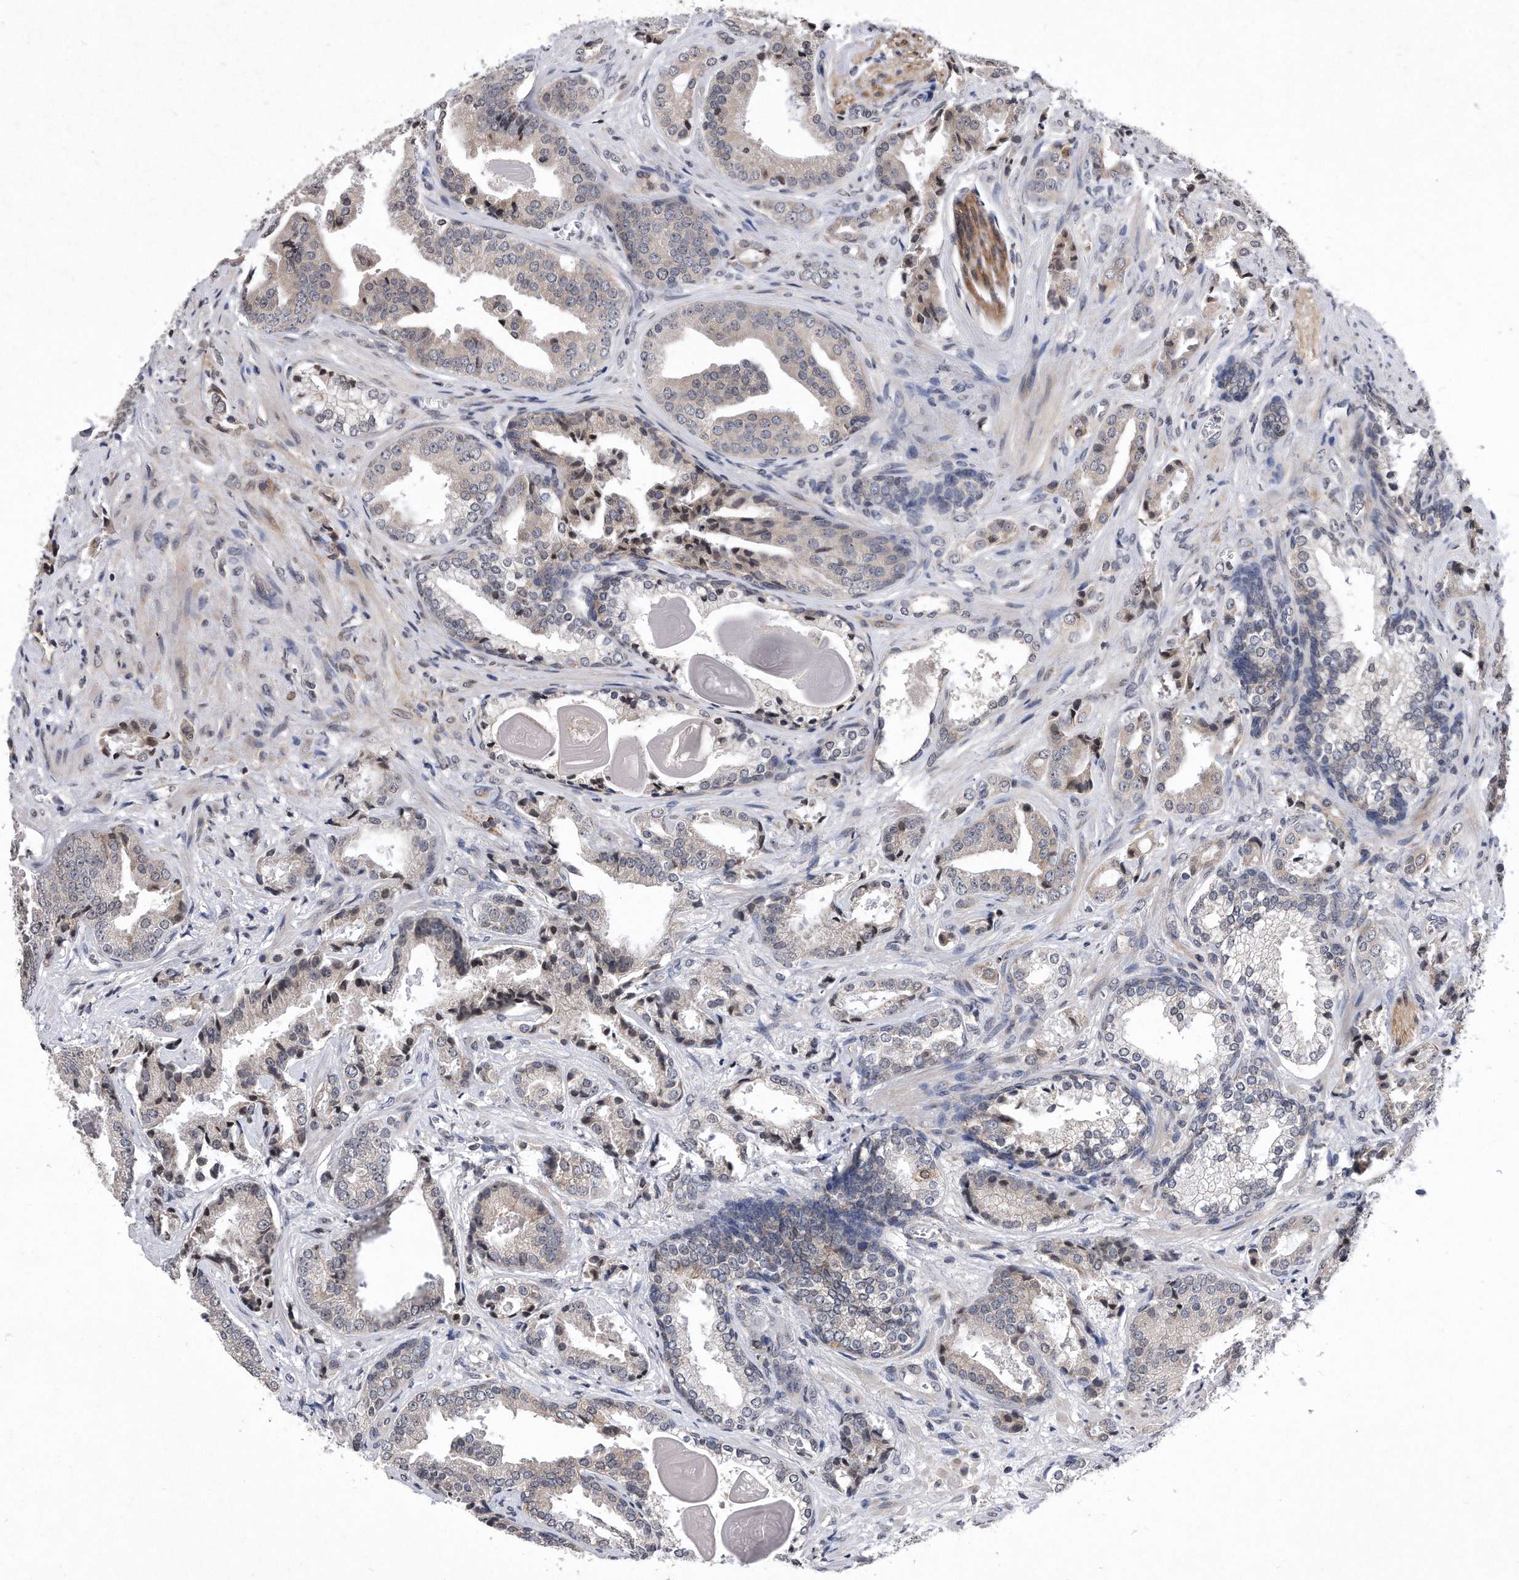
{"staining": {"intensity": "negative", "quantity": "none", "location": "none"}, "tissue": "prostate cancer", "cell_type": "Tumor cells", "image_type": "cancer", "snomed": [{"axis": "morphology", "description": "Adenocarcinoma, High grade"}, {"axis": "topography", "description": "Prostate"}], "caption": "The image exhibits no significant expression in tumor cells of prostate cancer (high-grade adenocarcinoma).", "gene": "DAB1", "patient": {"sex": "male", "age": 73}}